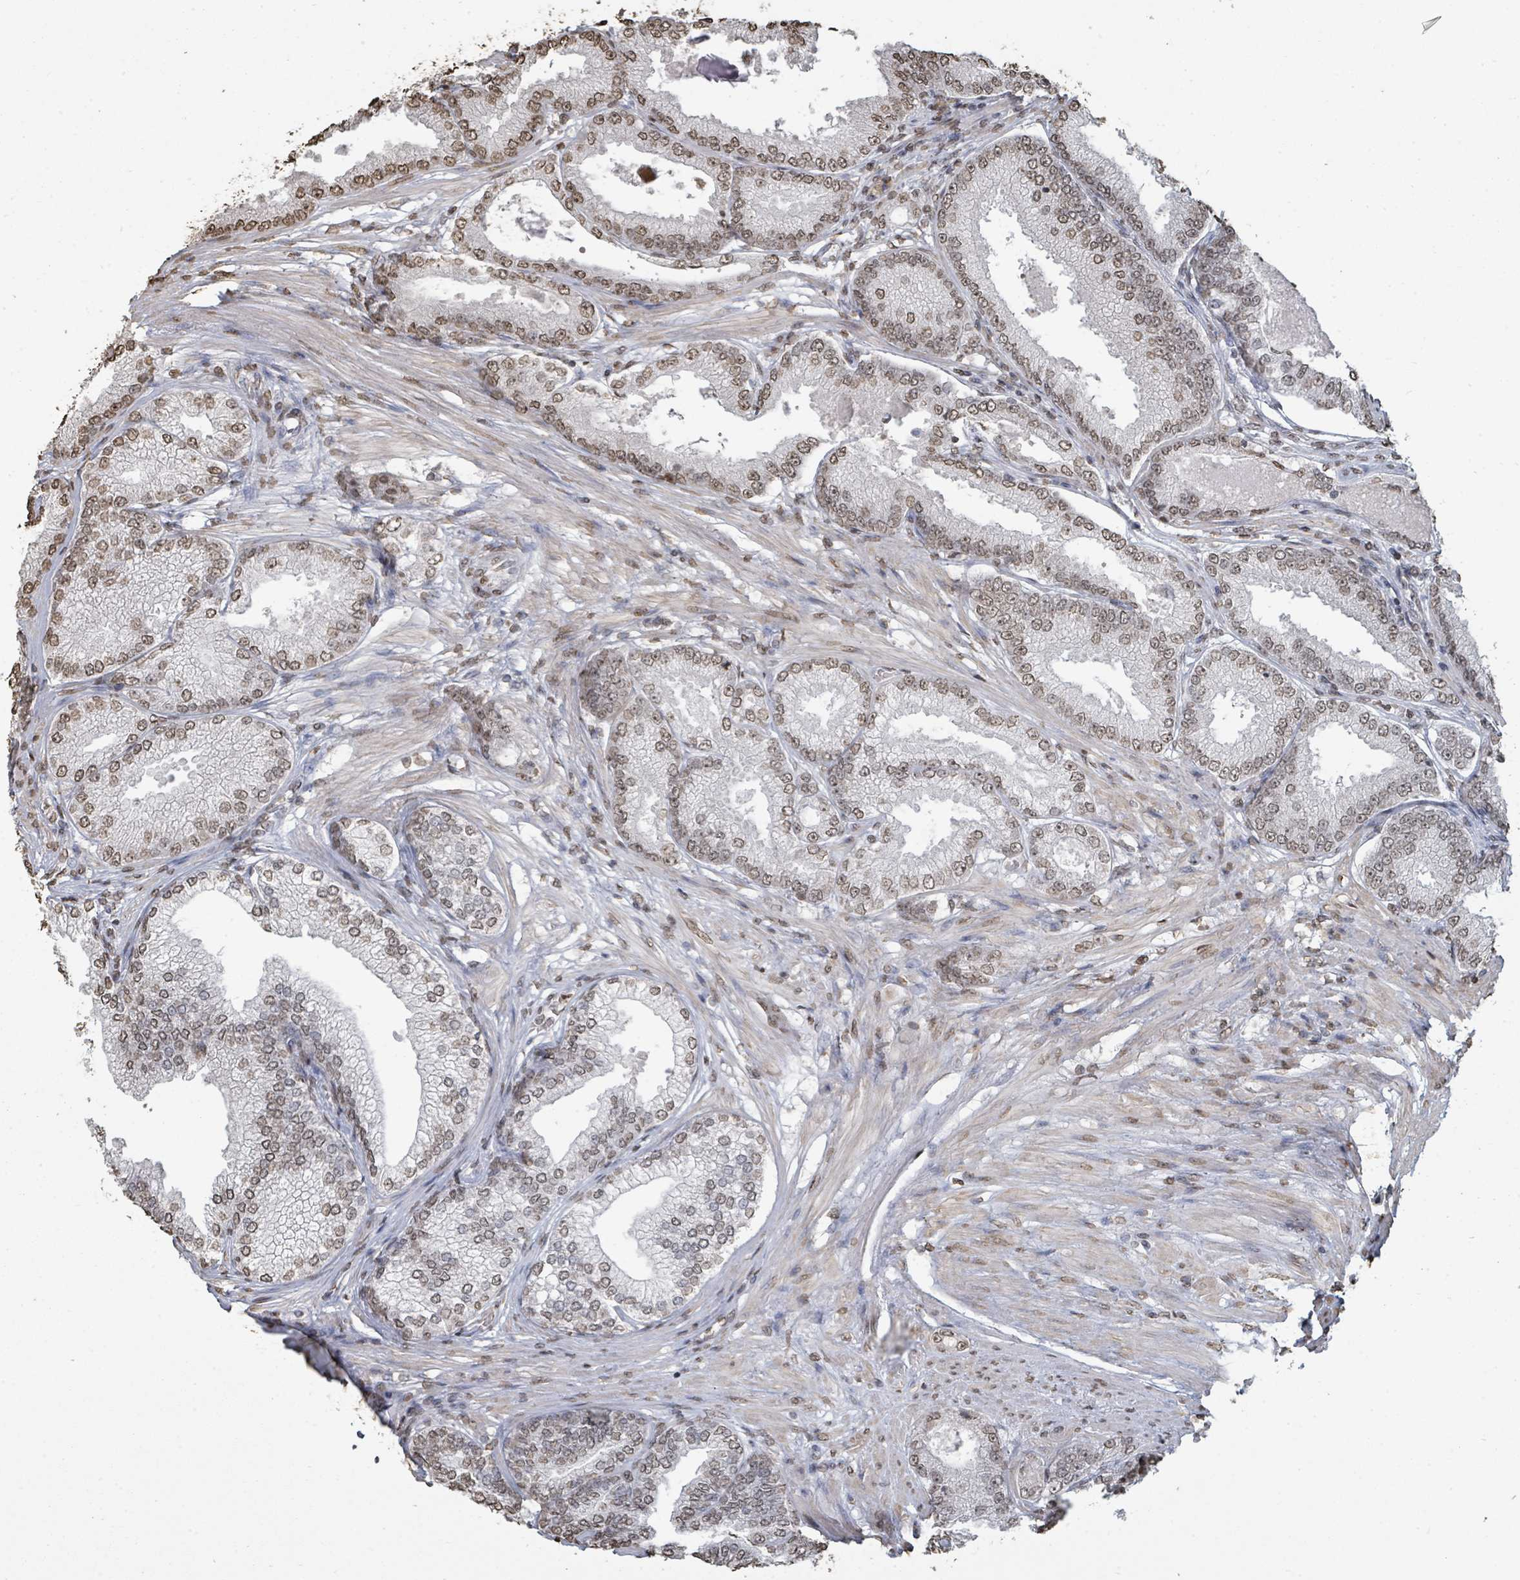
{"staining": {"intensity": "moderate", "quantity": ">75%", "location": "nuclear"}, "tissue": "prostate cancer", "cell_type": "Tumor cells", "image_type": "cancer", "snomed": [{"axis": "morphology", "description": "Adenocarcinoma, High grade"}, {"axis": "topography", "description": "Prostate"}], "caption": "This is an image of immunohistochemistry (IHC) staining of prostate adenocarcinoma (high-grade), which shows moderate staining in the nuclear of tumor cells.", "gene": "MRPS12", "patient": {"sex": "male", "age": 71}}